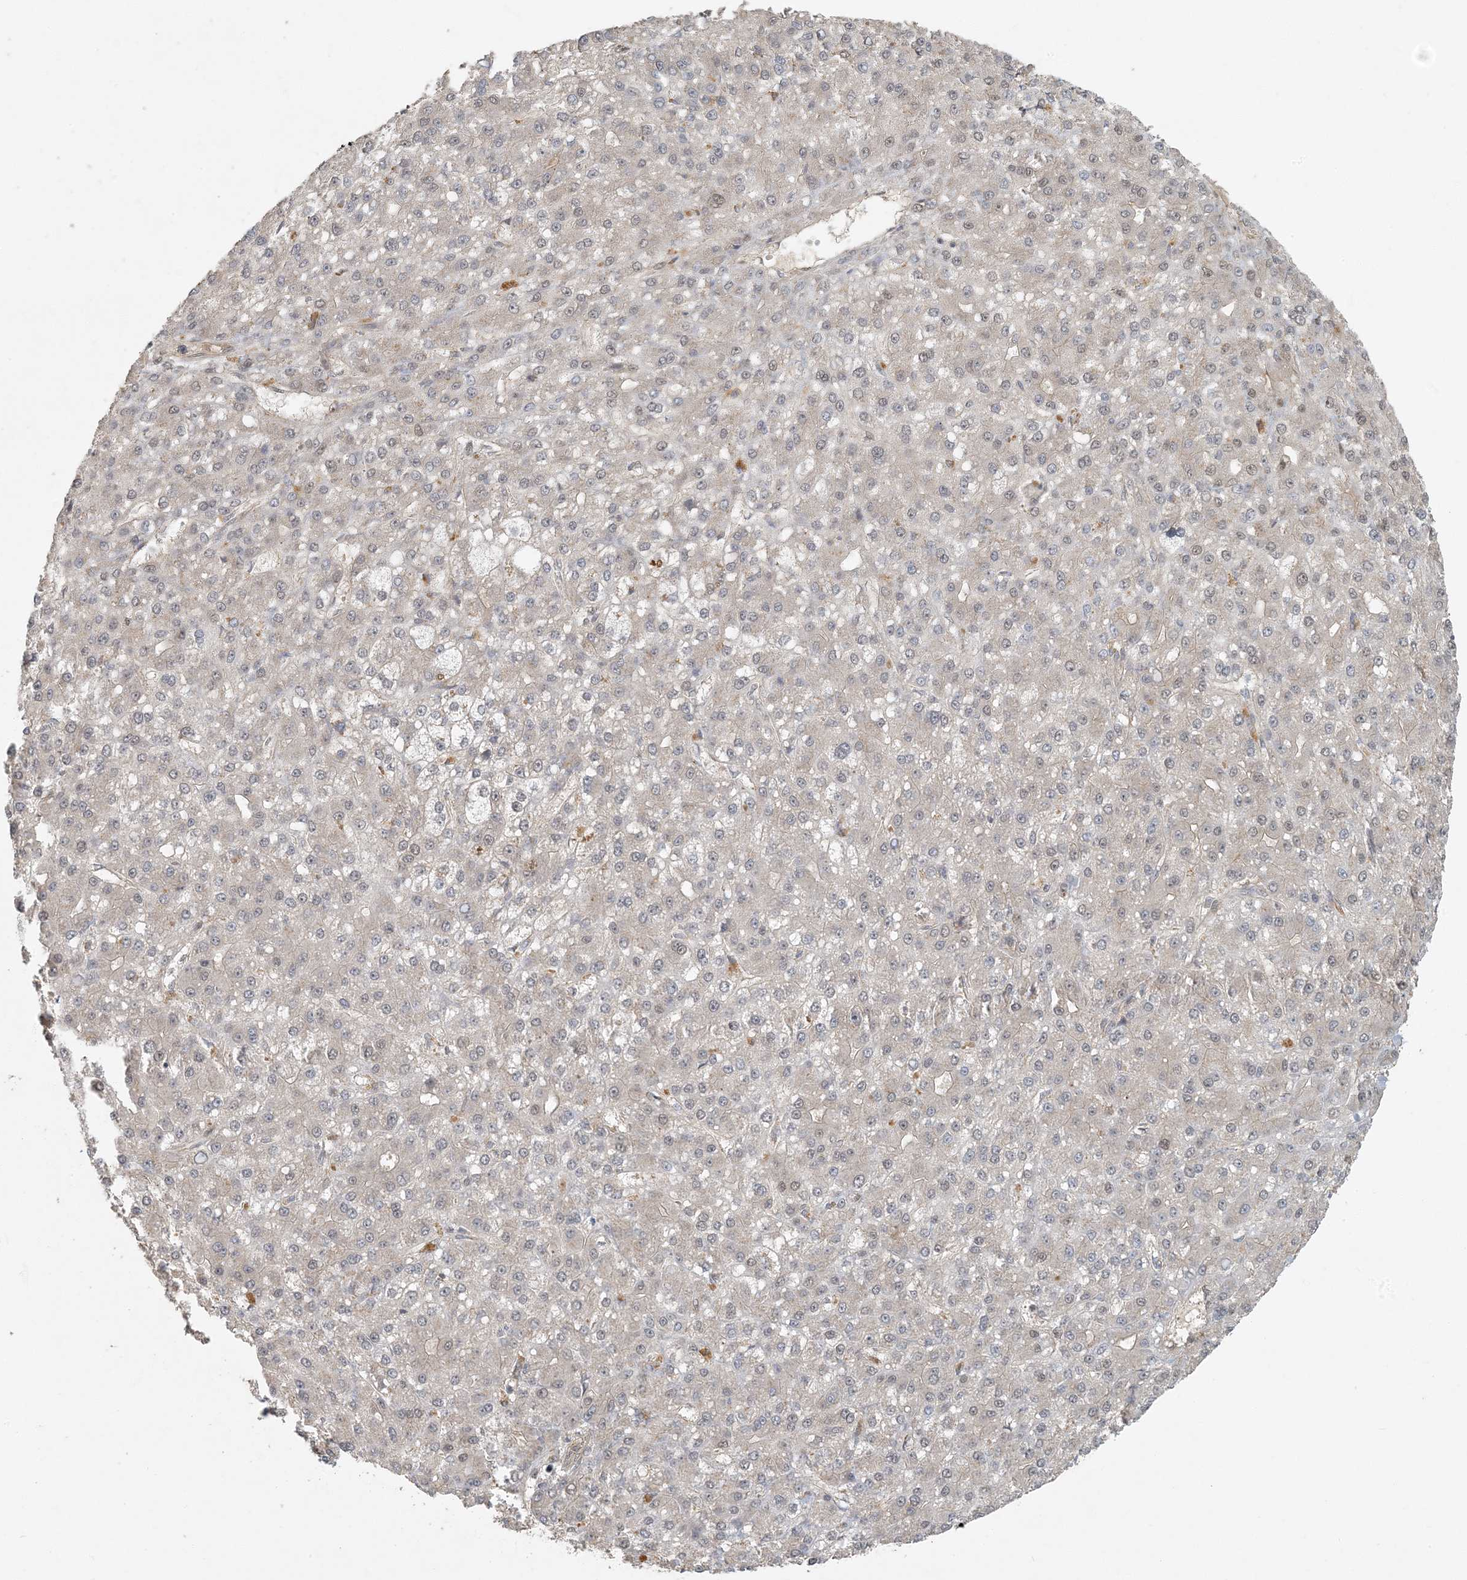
{"staining": {"intensity": "weak", "quantity": "<25%", "location": "nuclear"}, "tissue": "liver cancer", "cell_type": "Tumor cells", "image_type": "cancer", "snomed": [{"axis": "morphology", "description": "Carcinoma, Hepatocellular, NOS"}, {"axis": "topography", "description": "Liver"}], "caption": "Immunohistochemistry (IHC) micrograph of neoplastic tissue: hepatocellular carcinoma (liver) stained with DAB demonstrates no significant protein positivity in tumor cells.", "gene": "AK9", "patient": {"sex": "male", "age": 67}}